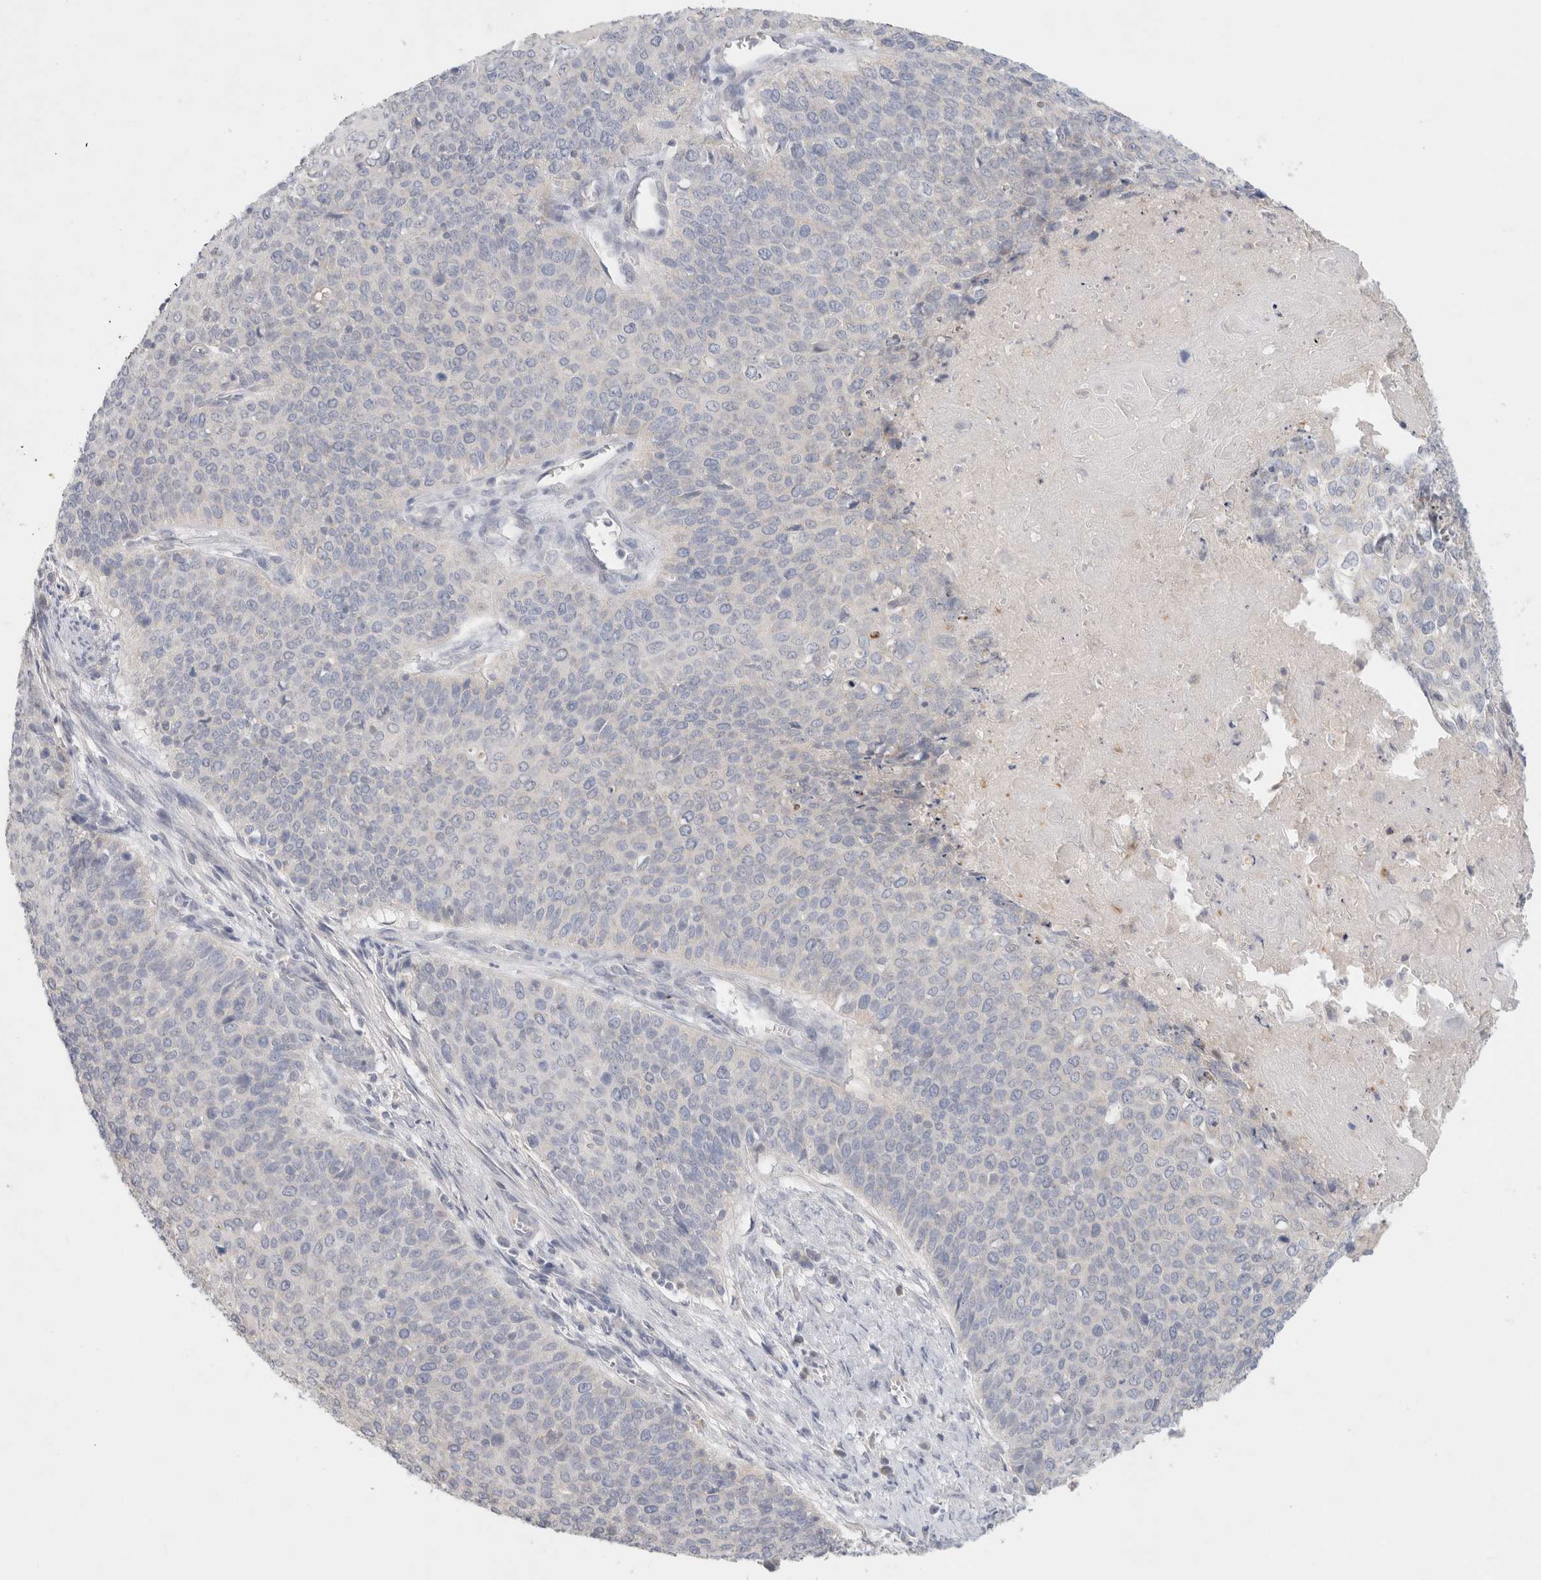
{"staining": {"intensity": "negative", "quantity": "none", "location": "none"}, "tissue": "cervical cancer", "cell_type": "Tumor cells", "image_type": "cancer", "snomed": [{"axis": "morphology", "description": "Squamous cell carcinoma, NOS"}, {"axis": "topography", "description": "Cervix"}], "caption": "This is a micrograph of immunohistochemistry (IHC) staining of cervical cancer (squamous cell carcinoma), which shows no expression in tumor cells.", "gene": "MPP2", "patient": {"sex": "female", "age": 39}}